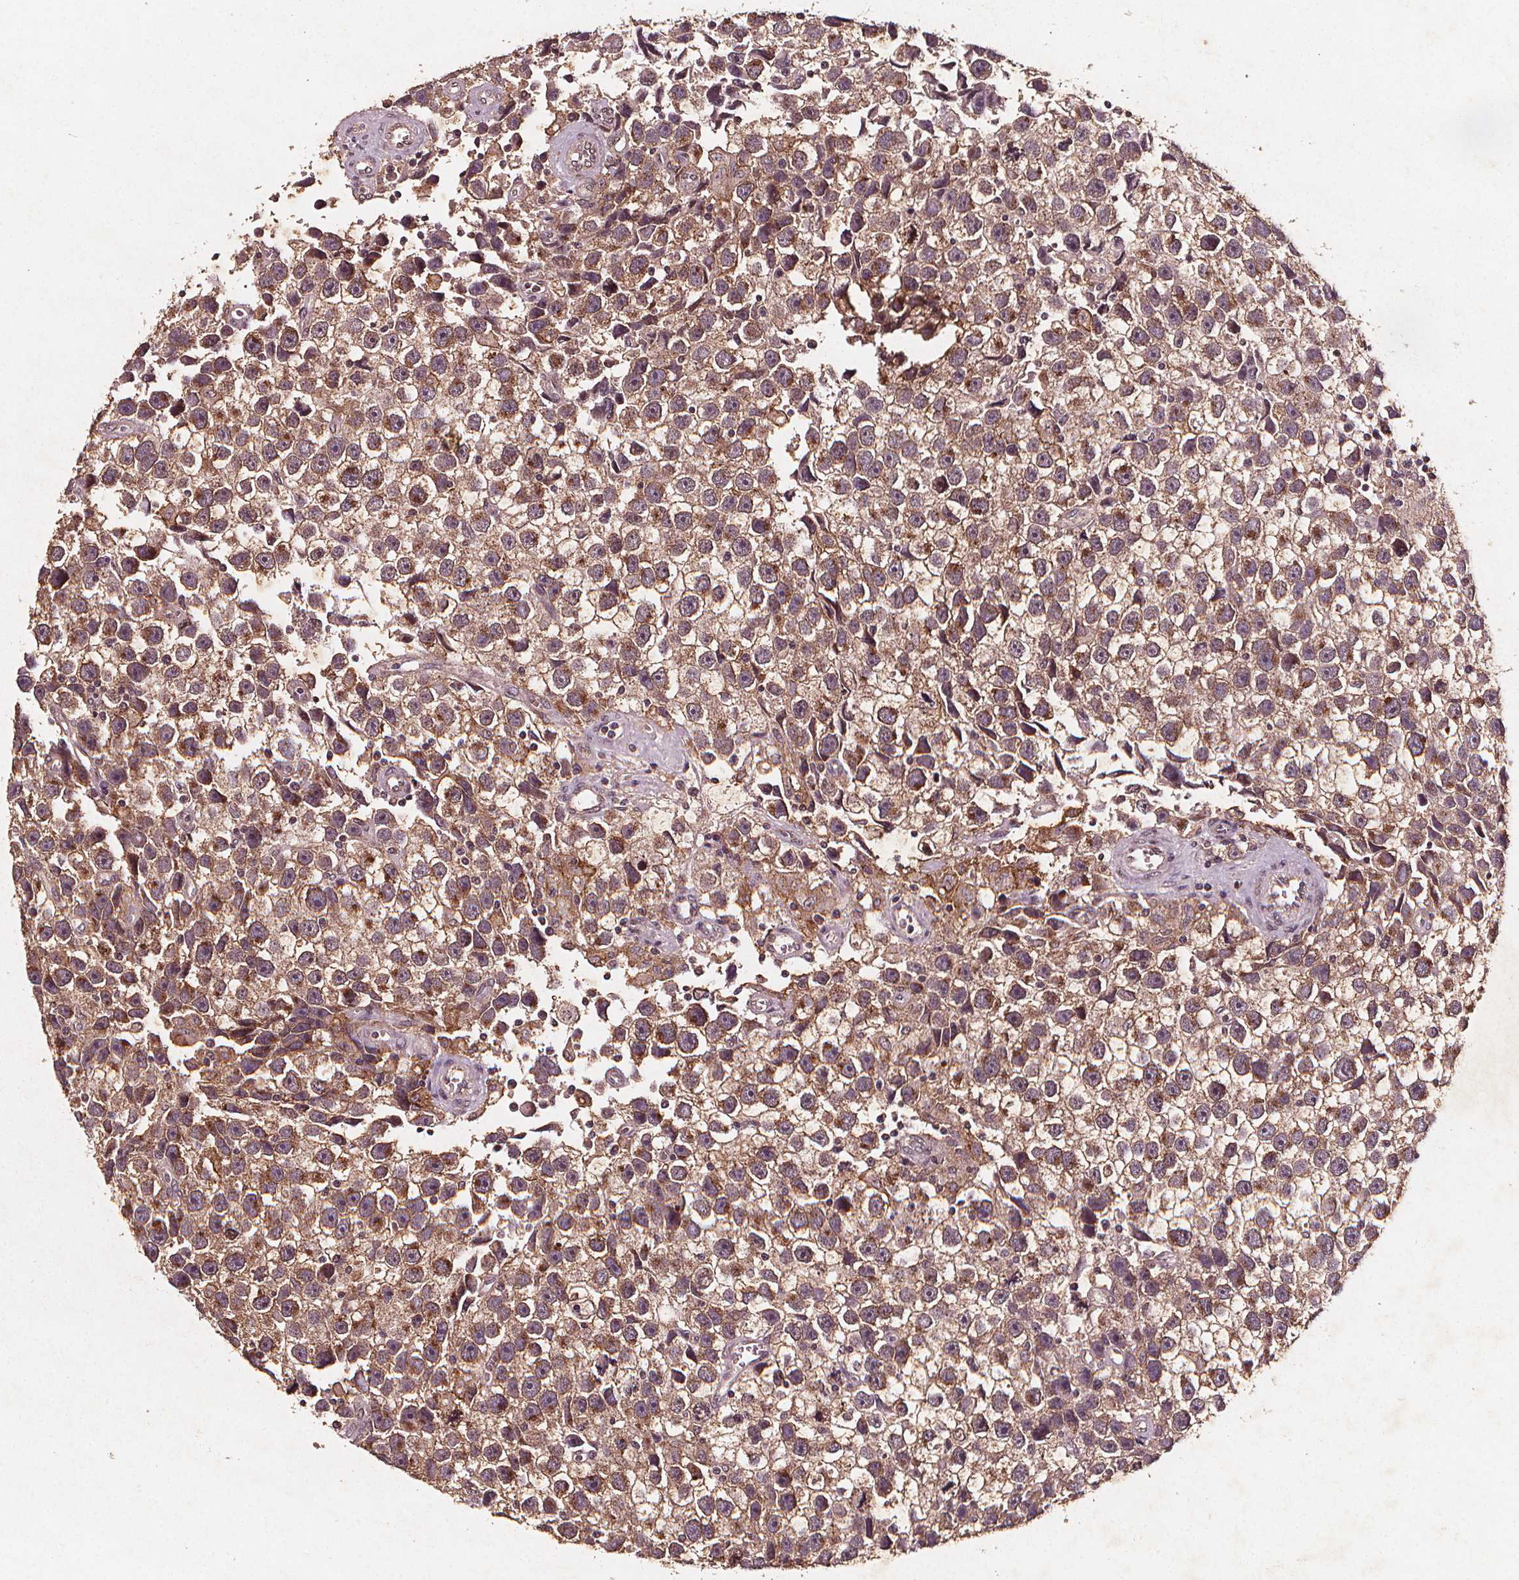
{"staining": {"intensity": "moderate", "quantity": ">75%", "location": "cytoplasmic/membranous"}, "tissue": "testis cancer", "cell_type": "Tumor cells", "image_type": "cancer", "snomed": [{"axis": "morphology", "description": "Seminoma, NOS"}, {"axis": "topography", "description": "Testis"}], "caption": "Protein staining displays moderate cytoplasmic/membranous staining in about >75% of tumor cells in seminoma (testis).", "gene": "ABCA1", "patient": {"sex": "male", "age": 43}}